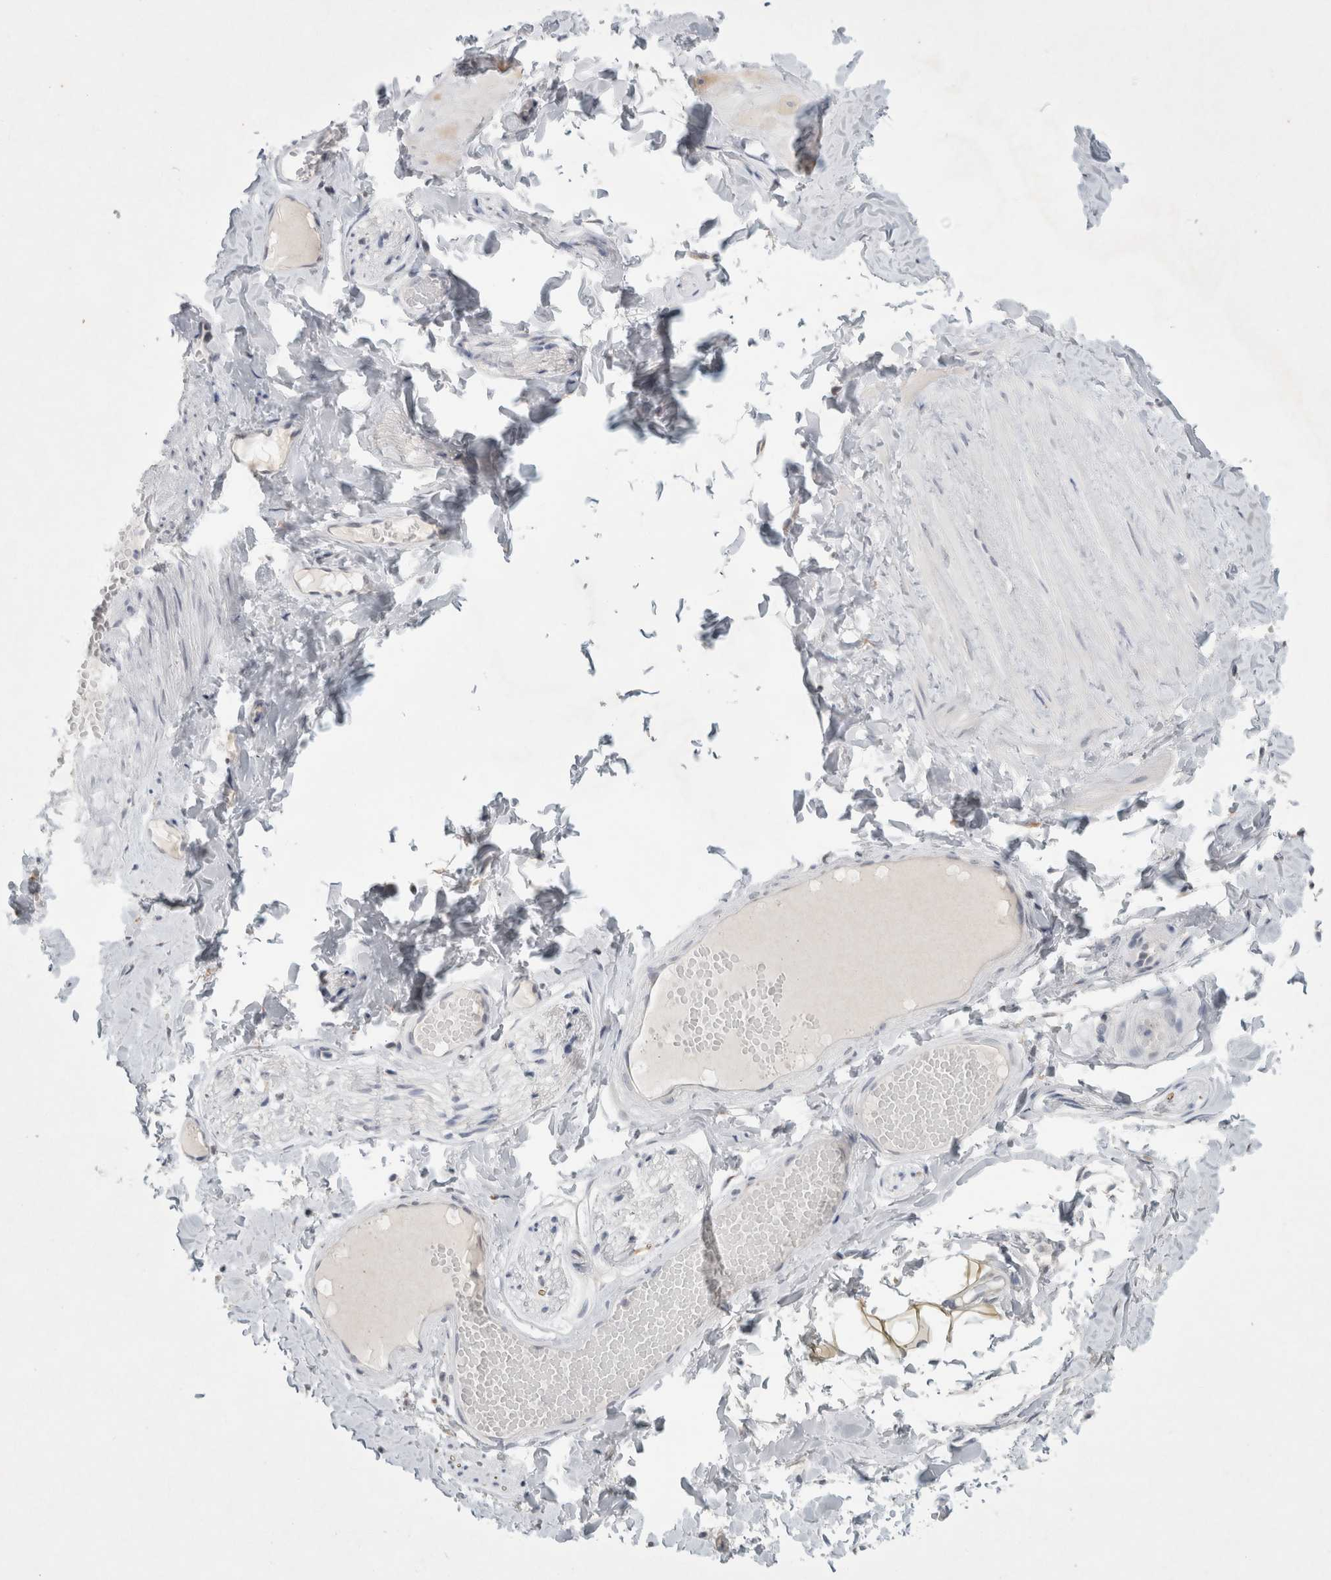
{"staining": {"intensity": "moderate", "quantity": "<25%", "location": "cytoplasmic/membranous"}, "tissue": "adipose tissue", "cell_type": "Adipocytes", "image_type": "normal", "snomed": [{"axis": "morphology", "description": "Normal tissue, NOS"}, {"axis": "topography", "description": "Adipose tissue"}, {"axis": "topography", "description": "Vascular tissue"}, {"axis": "topography", "description": "Peripheral nerve tissue"}], "caption": "Unremarkable adipose tissue was stained to show a protein in brown. There is low levels of moderate cytoplasmic/membranous expression in about <25% of adipocytes. The protein is stained brown, and the nuclei are stained in blue (DAB IHC with brightfield microscopy, high magnification).", "gene": "NIPA1", "patient": {"sex": "male", "age": 25}}